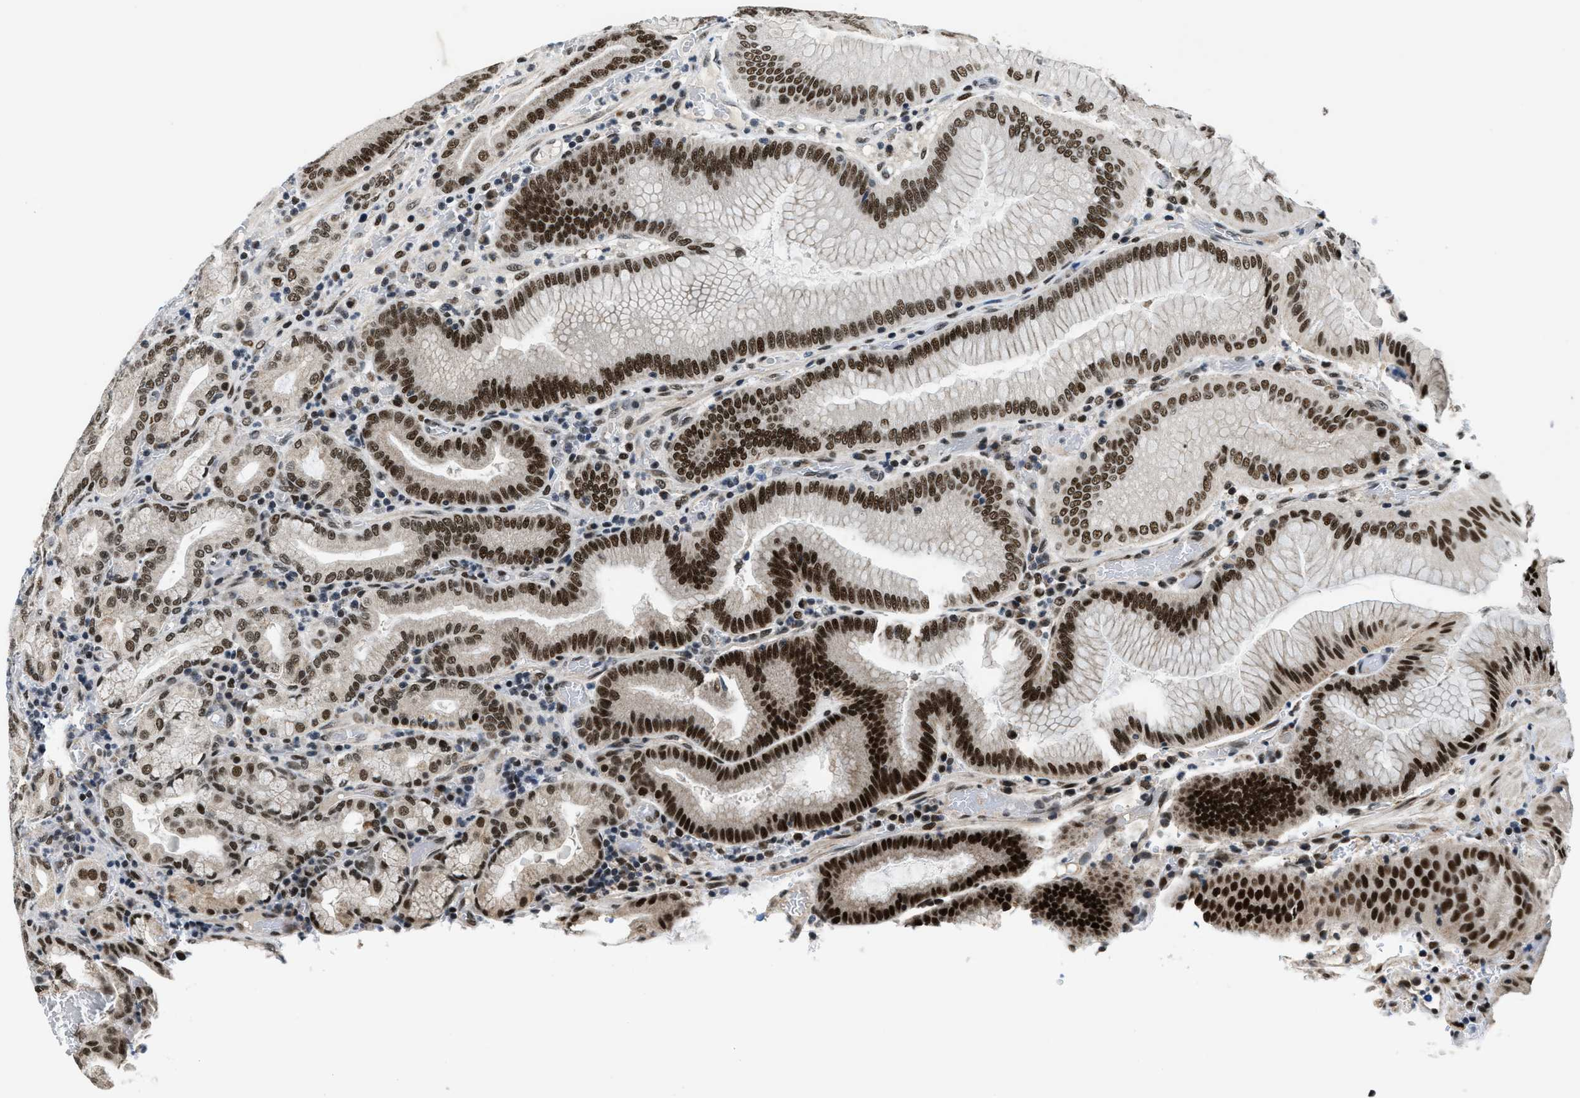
{"staining": {"intensity": "strong", "quantity": "25%-75%", "location": "cytoplasmic/membranous,nuclear"}, "tissue": "stomach", "cell_type": "Glandular cells", "image_type": "normal", "snomed": [{"axis": "morphology", "description": "Normal tissue, NOS"}, {"axis": "morphology", "description": "Carcinoid, malignant, NOS"}, {"axis": "topography", "description": "Stomach, upper"}], "caption": "Brown immunohistochemical staining in normal human stomach shows strong cytoplasmic/membranous,nuclear positivity in approximately 25%-75% of glandular cells. (DAB (3,3'-diaminobenzidine) IHC with brightfield microscopy, high magnification).", "gene": "KDM3B", "patient": {"sex": "male", "age": 39}}